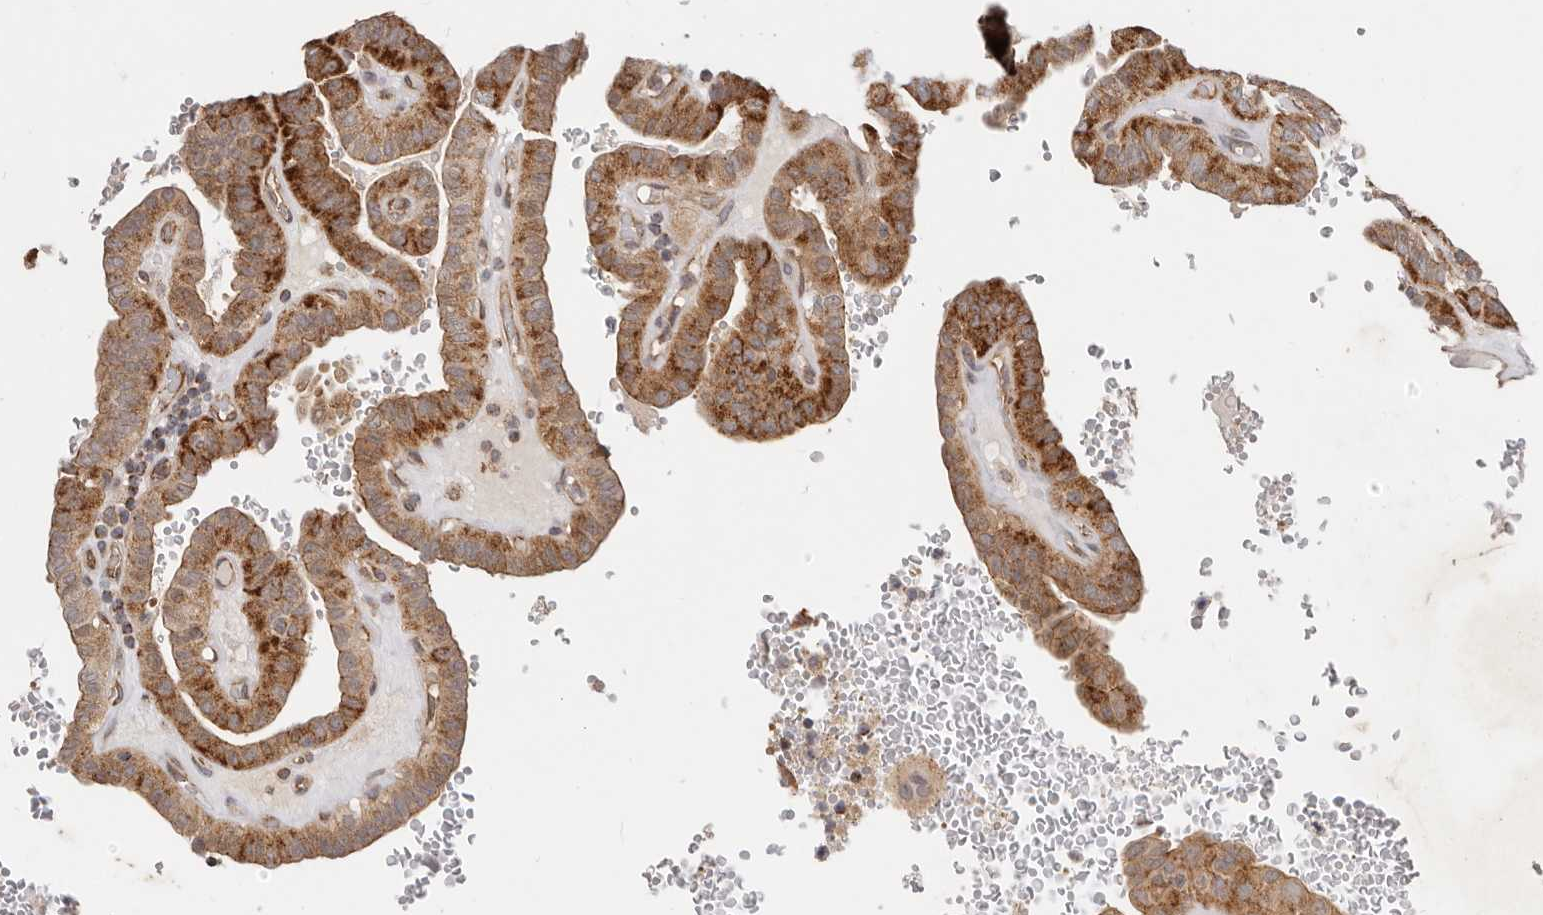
{"staining": {"intensity": "moderate", "quantity": ">75%", "location": "cytoplasmic/membranous"}, "tissue": "thyroid cancer", "cell_type": "Tumor cells", "image_type": "cancer", "snomed": [{"axis": "morphology", "description": "Papillary adenocarcinoma, NOS"}, {"axis": "topography", "description": "Thyroid gland"}], "caption": "Approximately >75% of tumor cells in human thyroid papillary adenocarcinoma show moderate cytoplasmic/membranous protein staining as visualized by brown immunohistochemical staining.", "gene": "USP49", "patient": {"sex": "male", "age": 77}}